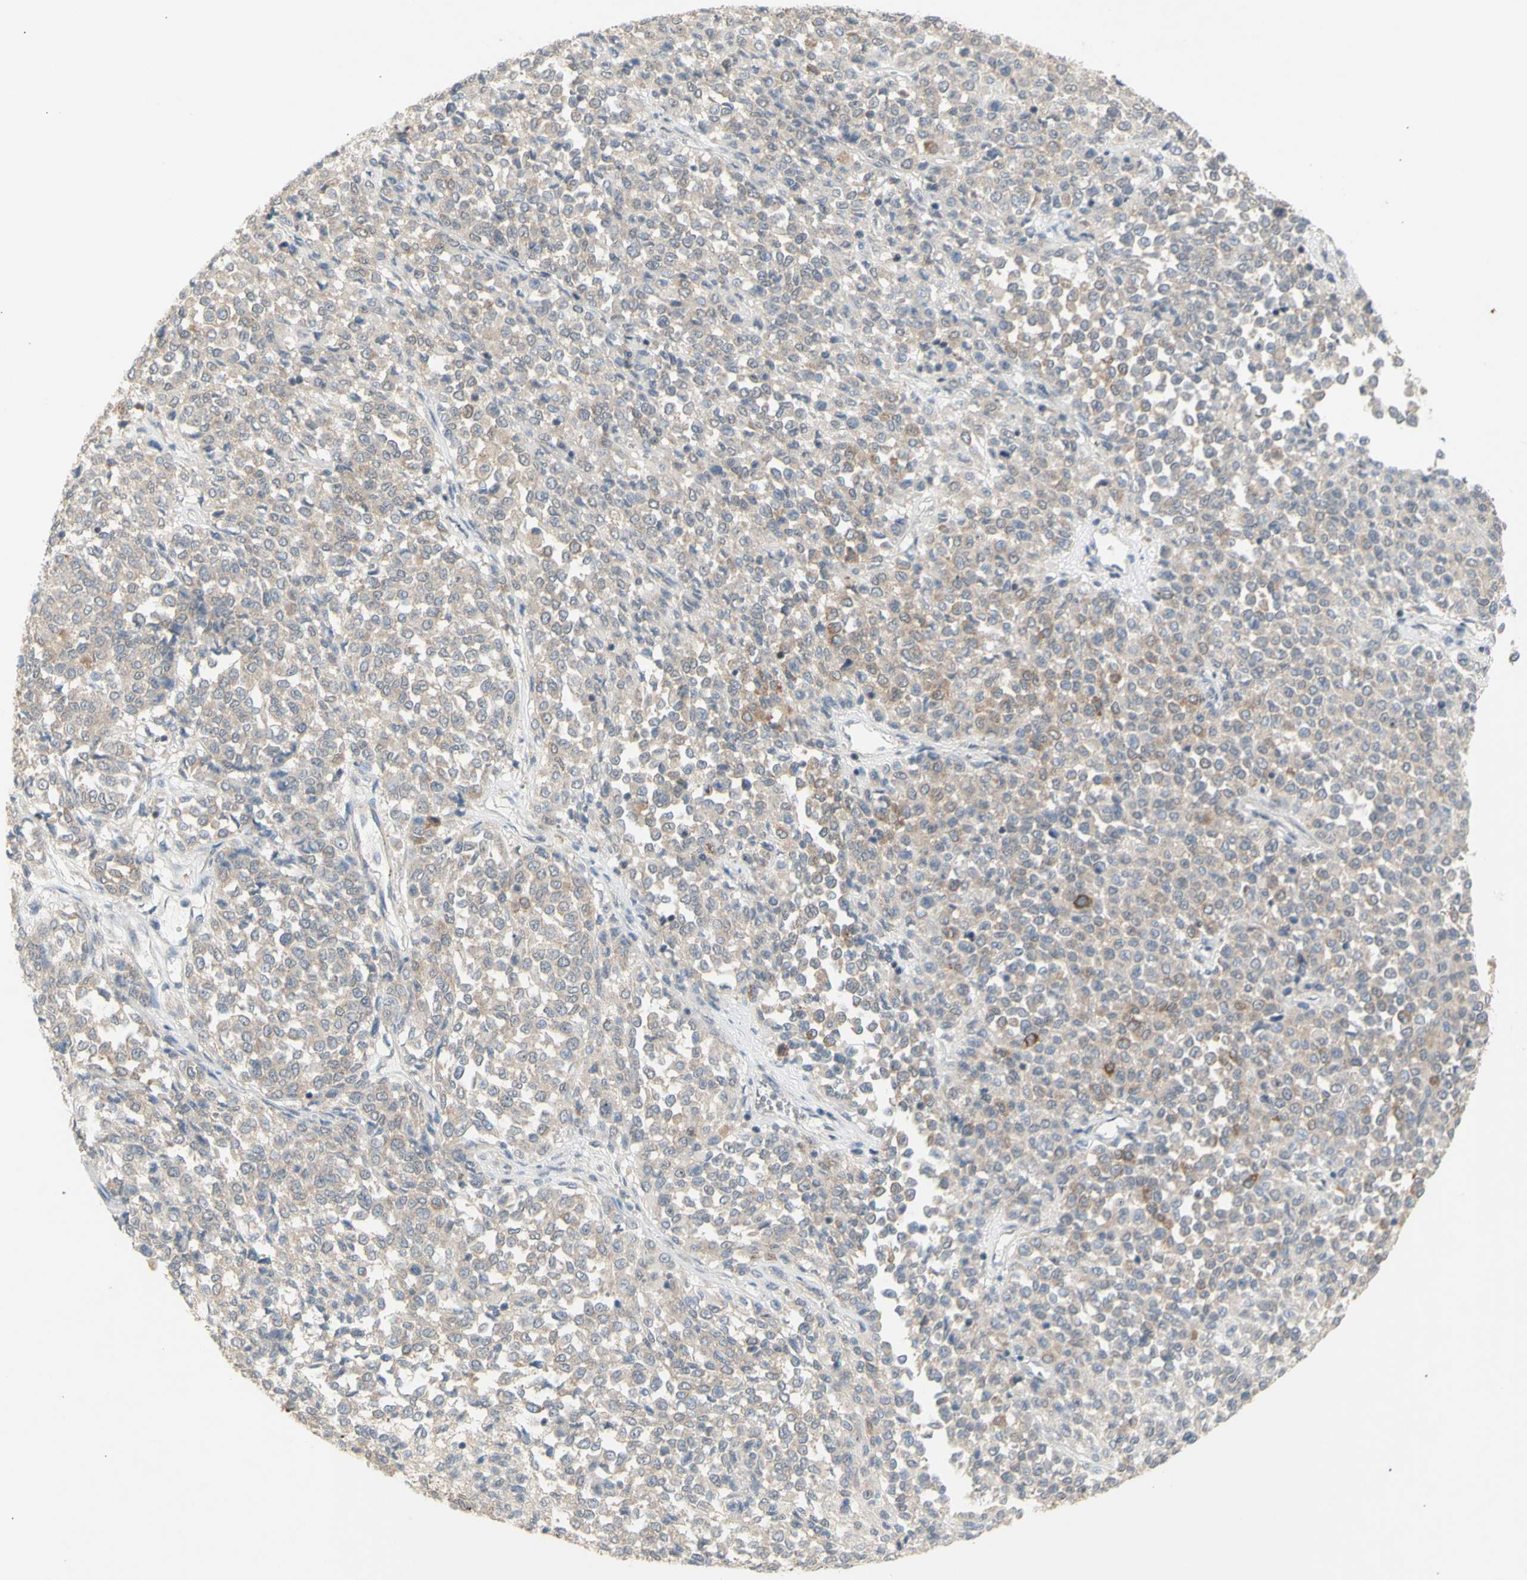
{"staining": {"intensity": "weak", "quantity": ">75%", "location": "cytoplasmic/membranous"}, "tissue": "melanoma", "cell_type": "Tumor cells", "image_type": "cancer", "snomed": [{"axis": "morphology", "description": "Malignant melanoma, Metastatic site"}, {"axis": "topography", "description": "Pancreas"}], "caption": "Protein expression analysis of malignant melanoma (metastatic site) displays weak cytoplasmic/membranous positivity in about >75% of tumor cells.", "gene": "NLRP1", "patient": {"sex": "female", "age": 30}}